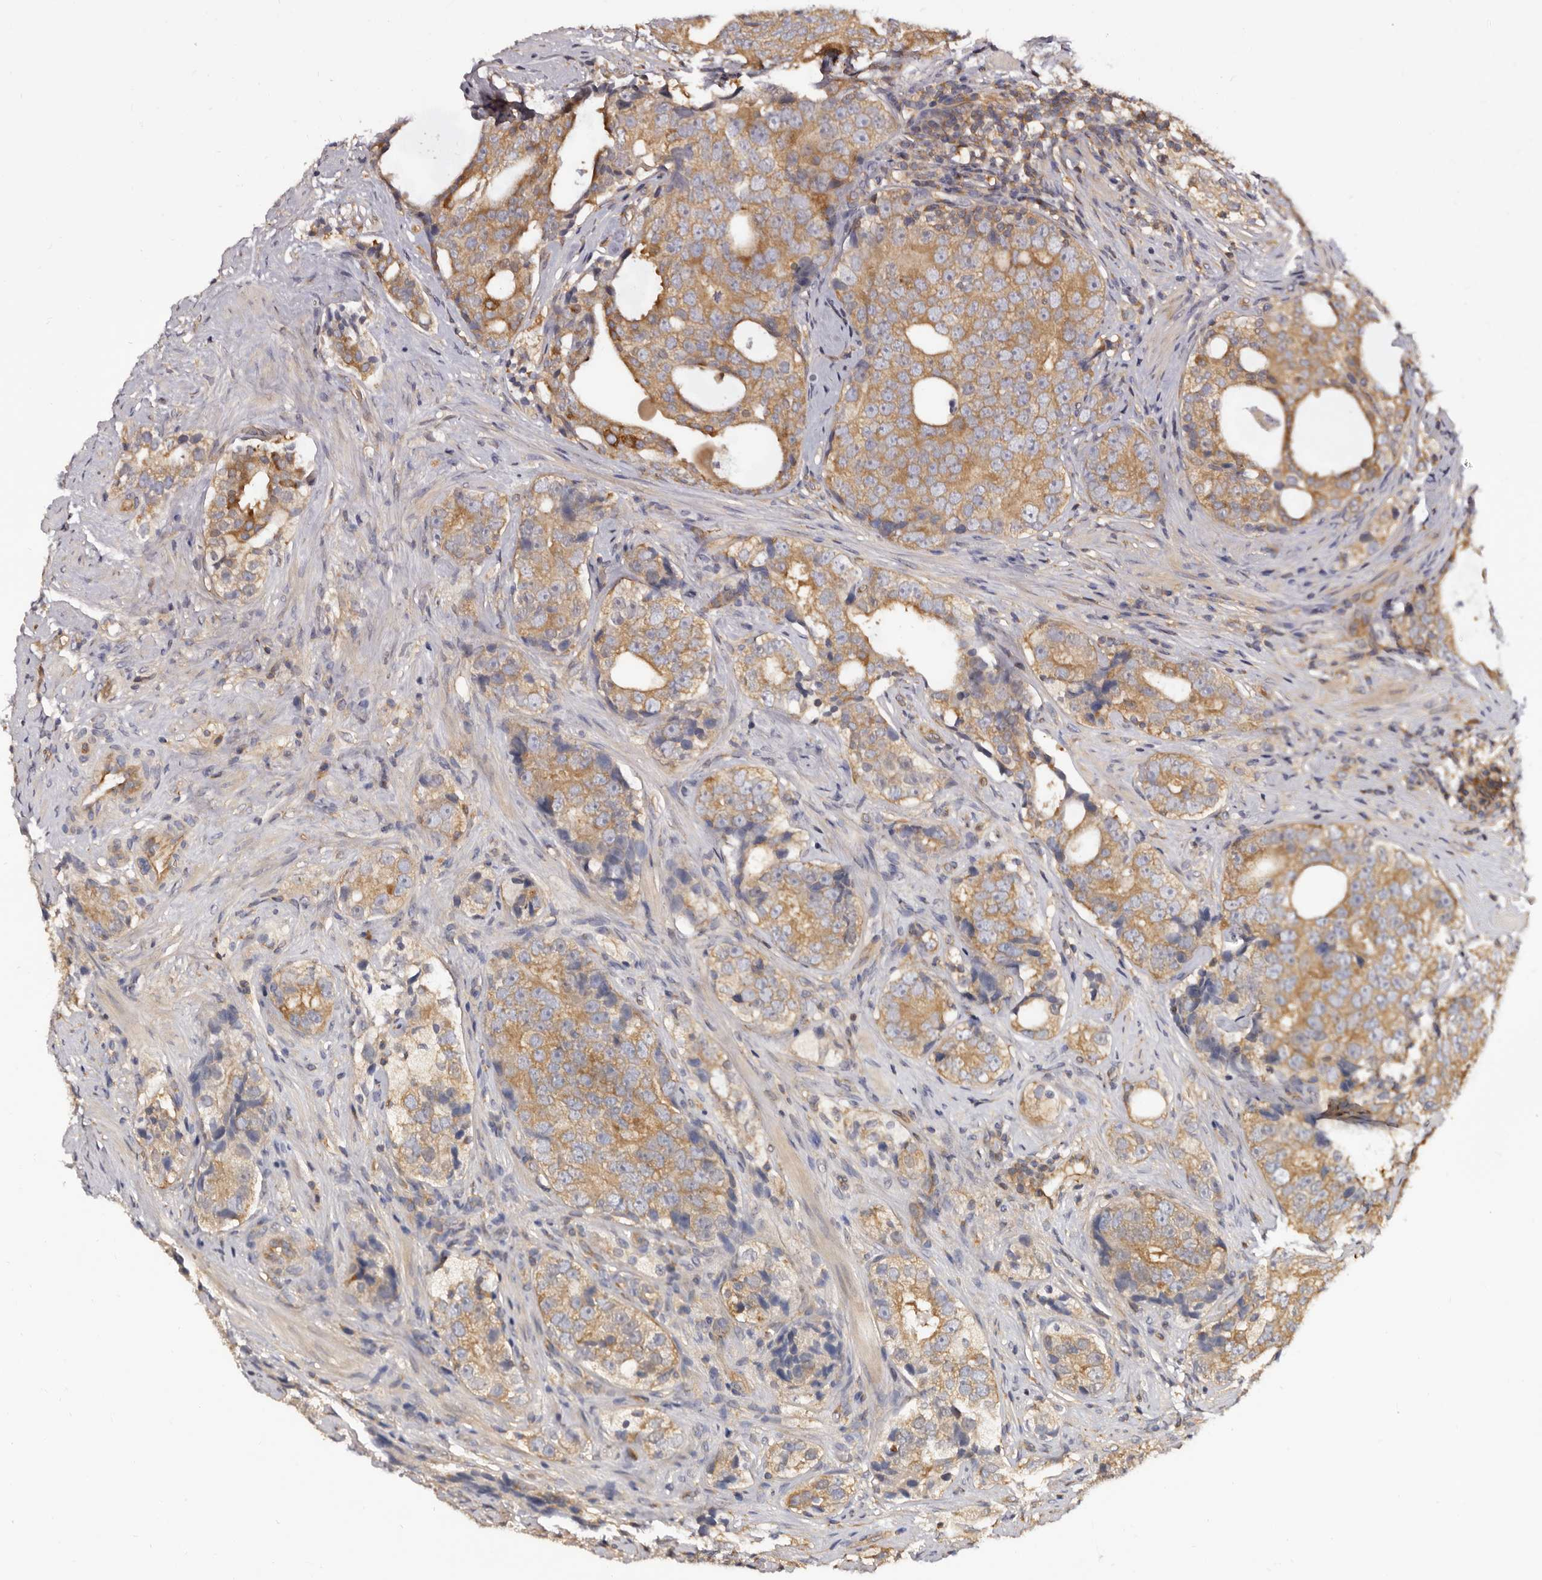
{"staining": {"intensity": "moderate", "quantity": ">75%", "location": "cytoplasmic/membranous"}, "tissue": "prostate cancer", "cell_type": "Tumor cells", "image_type": "cancer", "snomed": [{"axis": "morphology", "description": "Adenocarcinoma, High grade"}, {"axis": "topography", "description": "Prostate"}], "caption": "Prostate cancer tissue demonstrates moderate cytoplasmic/membranous expression in about >75% of tumor cells (DAB (3,3'-diaminobenzidine) IHC with brightfield microscopy, high magnification).", "gene": "ADAMTS20", "patient": {"sex": "male", "age": 56}}